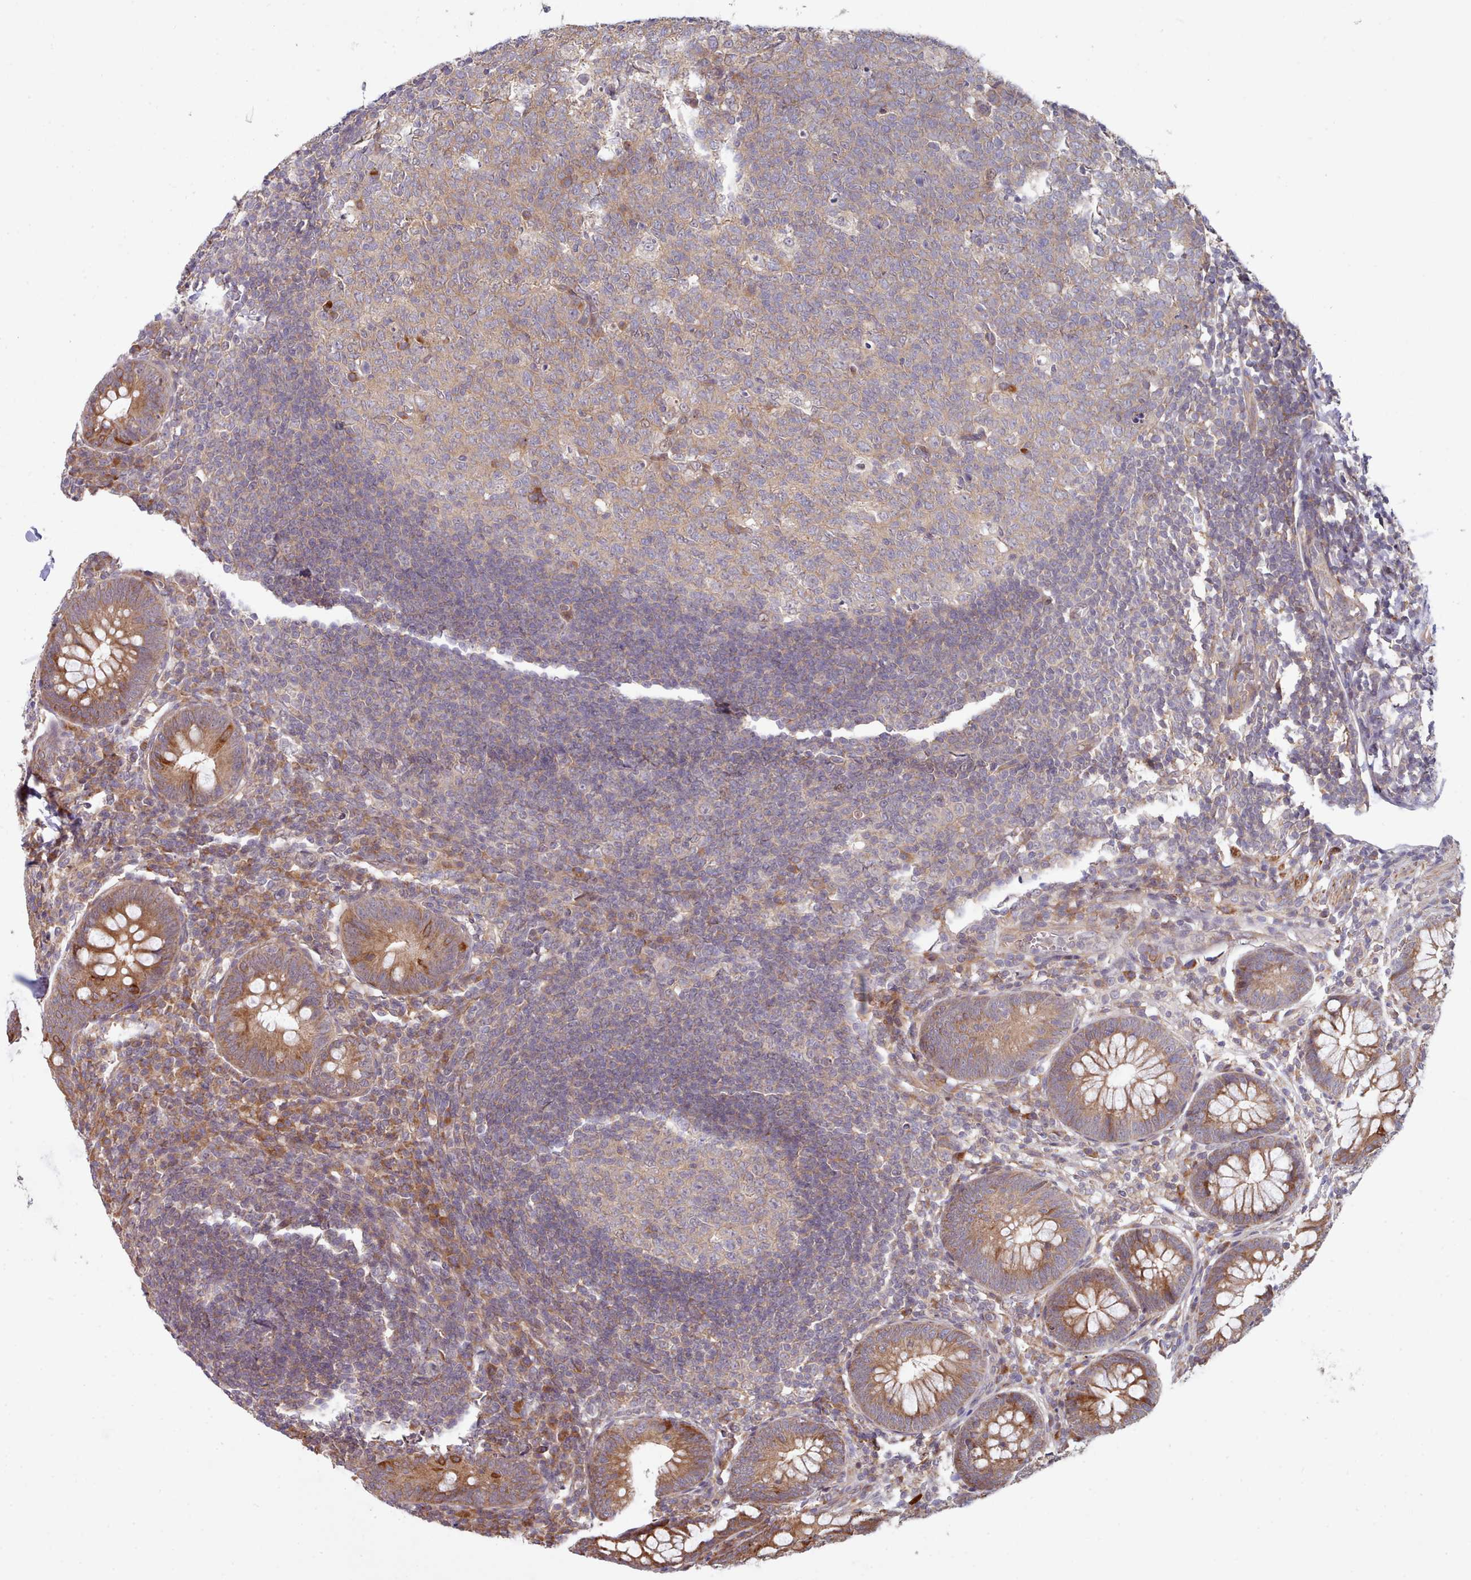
{"staining": {"intensity": "moderate", "quantity": ">75%", "location": "cytoplasmic/membranous"}, "tissue": "appendix", "cell_type": "Glandular cells", "image_type": "normal", "snomed": [{"axis": "morphology", "description": "Normal tissue, NOS"}, {"axis": "topography", "description": "Appendix"}], "caption": "Immunohistochemistry of benign human appendix reveals medium levels of moderate cytoplasmic/membranous positivity in about >75% of glandular cells.", "gene": "TRIM26", "patient": {"sex": "male", "age": 56}}